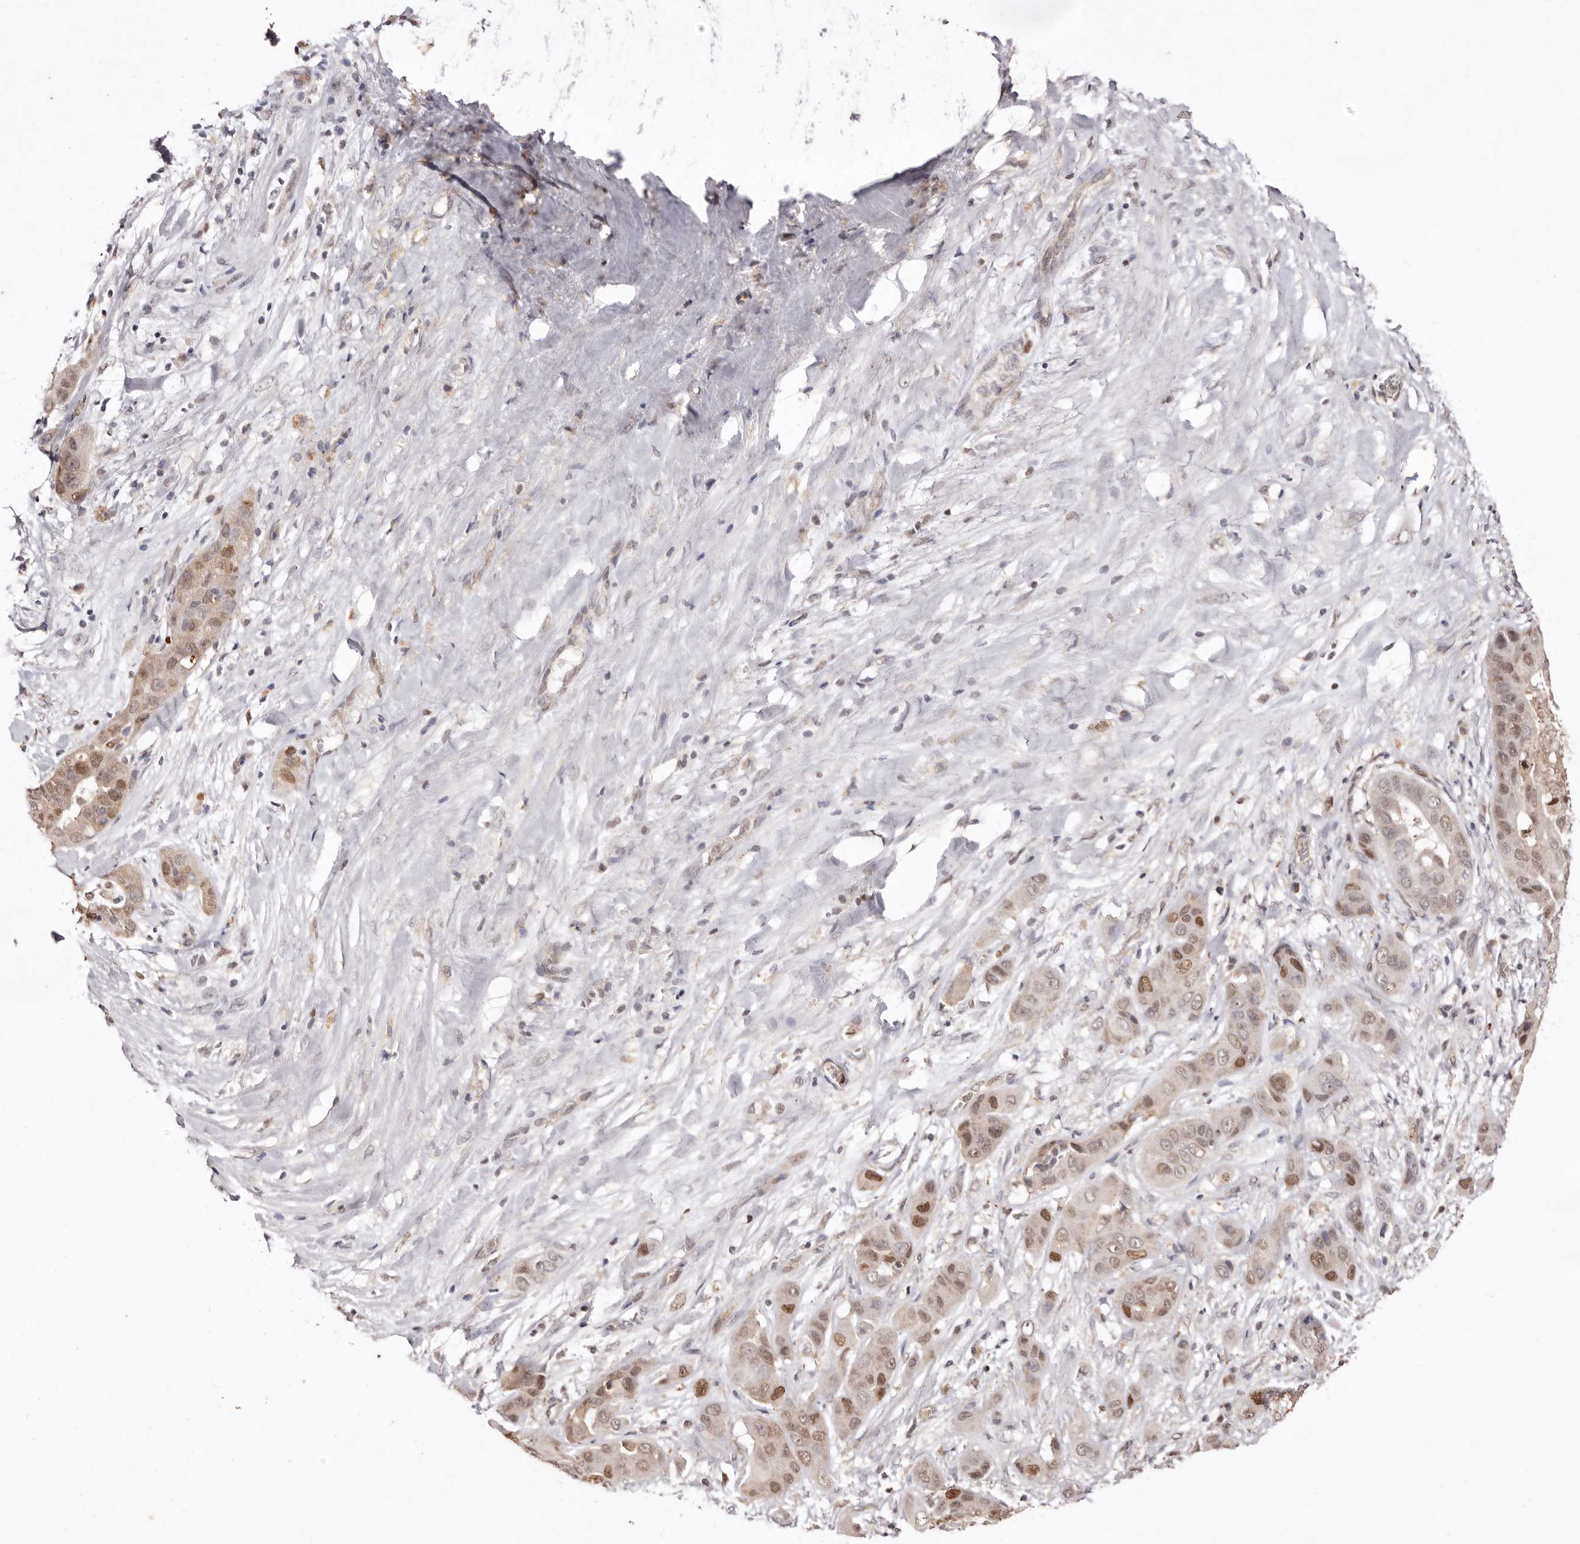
{"staining": {"intensity": "moderate", "quantity": ">75%", "location": "nuclear"}, "tissue": "liver cancer", "cell_type": "Tumor cells", "image_type": "cancer", "snomed": [{"axis": "morphology", "description": "Cholangiocarcinoma"}, {"axis": "topography", "description": "Liver"}], "caption": "IHC image of liver cholangiocarcinoma stained for a protein (brown), which reveals medium levels of moderate nuclear expression in approximately >75% of tumor cells.", "gene": "NOTCH1", "patient": {"sex": "female", "age": 52}}